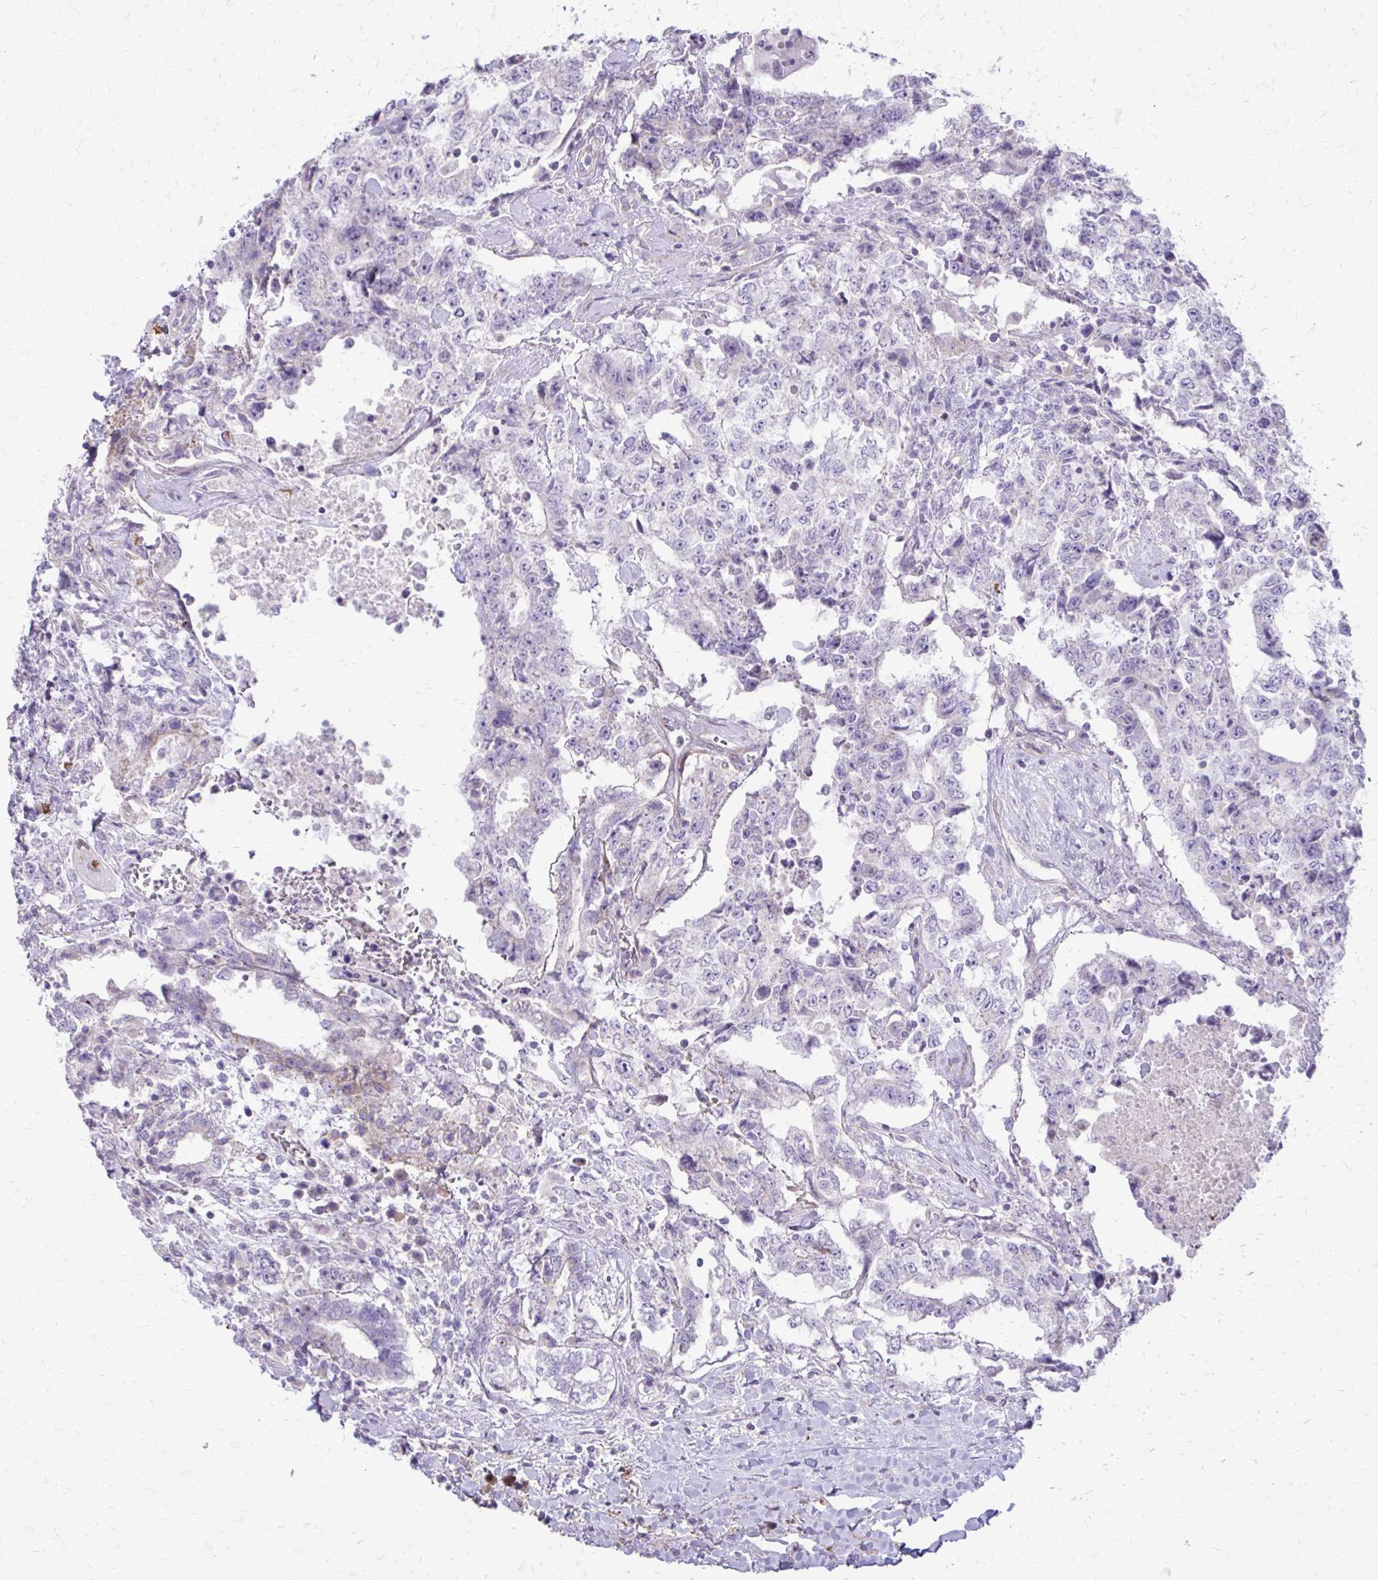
{"staining": {"intensity": "negative", "quantity": "none", "location": "none"}, "tissue": "testis cancer", "cell_type": "Tumor cells", "image_type": "cancer", "snomed": [{"axis": "morphology", "description": "Carcinoma, Embryonal, NOS"}, {"axis": "topography", "description": "Testis"}], "caption": "This is an immunohistochemistry (IHC) image of testis cancer. There is no staining in tumor cells.", "gene": "FUNDC2", "patient": {"sex": "male", "age": 24}}